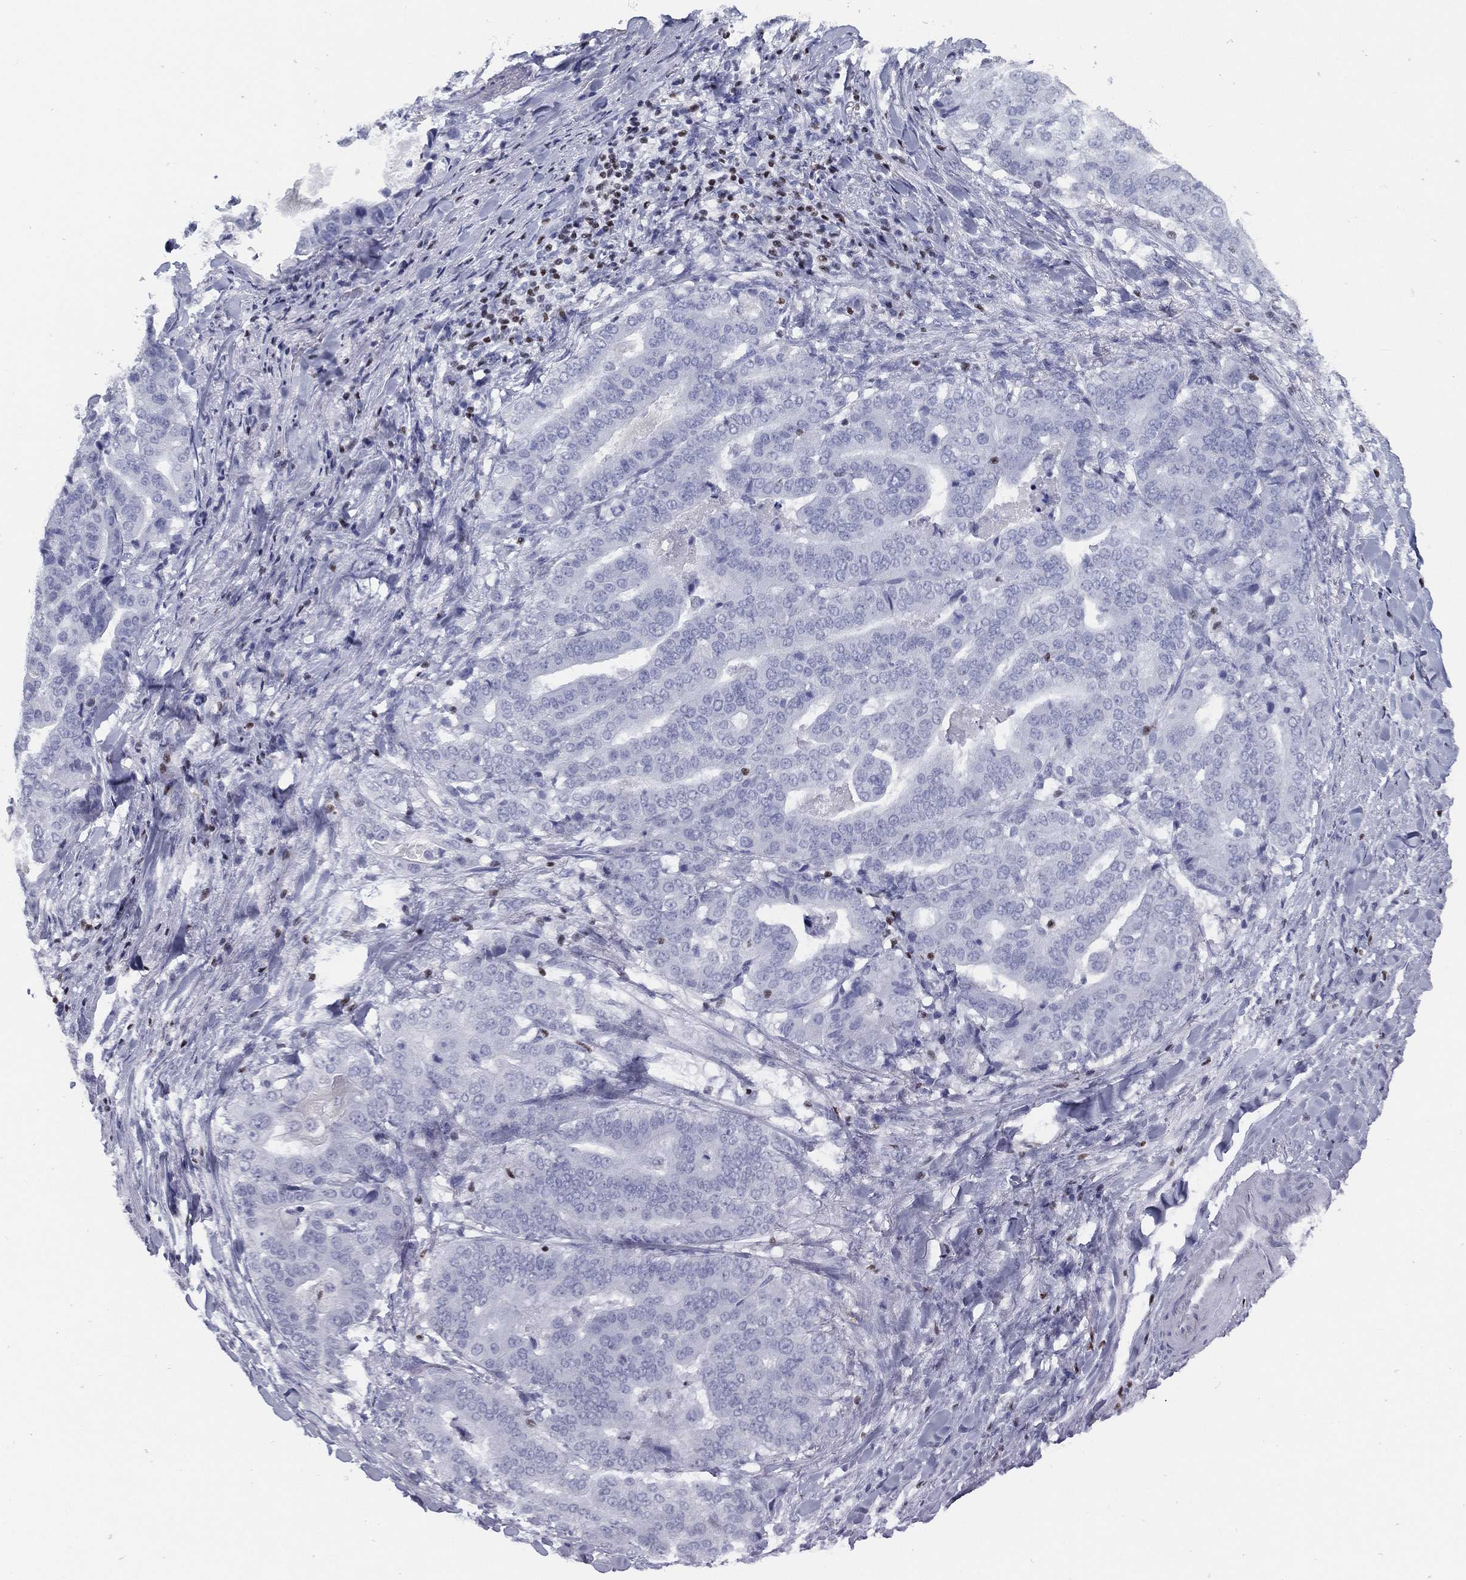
{"staining": {"intensity": "negative", "quantity": "none", "location": "none"}, "tissue": "stomach cancer", "cell_type": "Tumor cells", "image_type": "cancer", "snomed": [{"axis": "morphology", "description": "Adenocarcinoma, NOS"}, {"axis": "topography", "description": "Stomach"}], "caption": "Immunohistochemistry (IHC) photomicrograph of human stomach cancer stained for a protein (brown), which displays no positivity in tumor cells. The staining is performed using DAB brown chromogen with nuclei counter-stained in using hematoxylin.", "gene": "PYHIN1", "patient": {"sex": "male", "age": 48}}